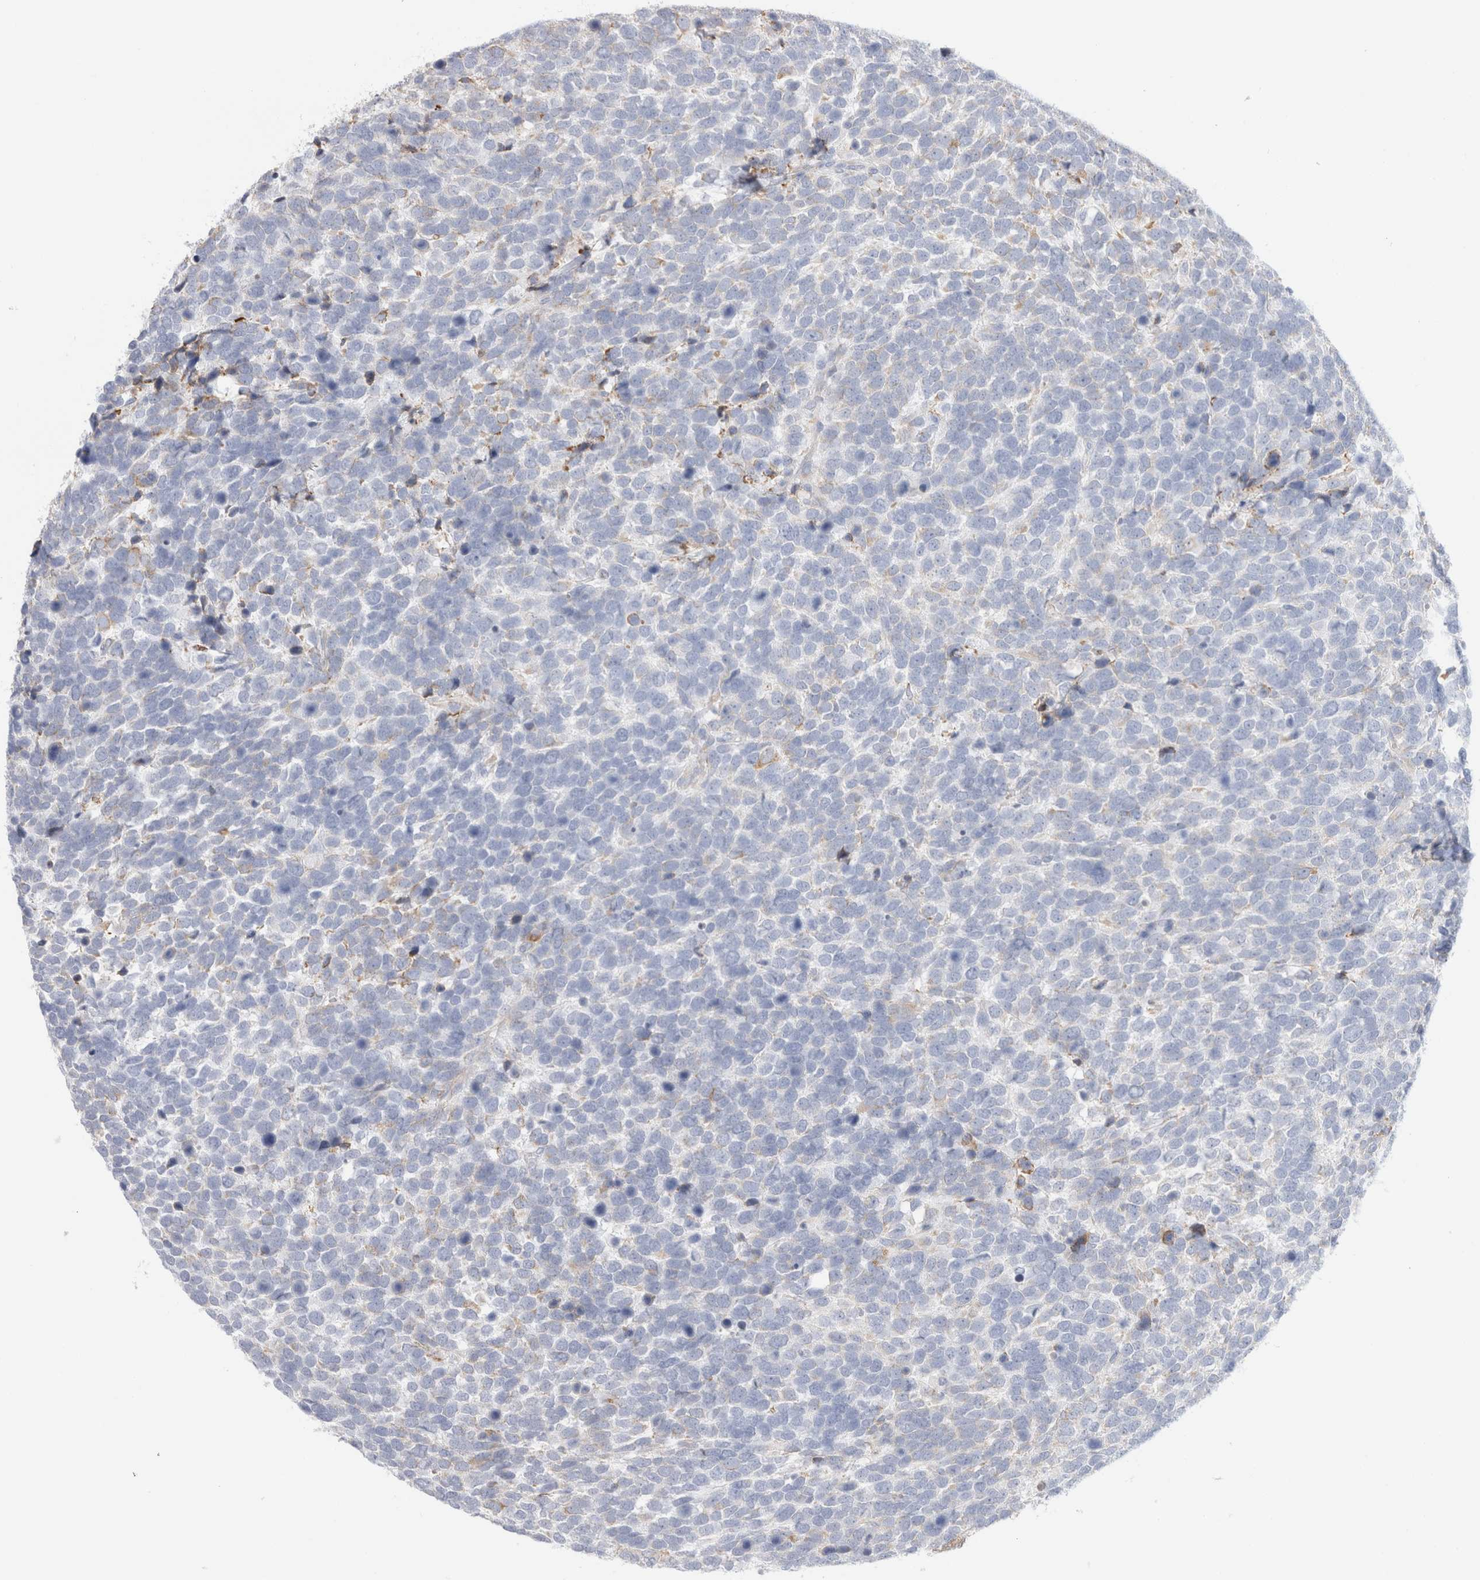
{"staining": {"intensity": "weak", "quantity": "<25%", "location": "cytoplasmic/membranous"}, "tissue": "urothelial cancer", "cell_type": "Tumor cells", "image_type": "cancer", "snomed": [{"axis": "morphology", "description": "Urothelial carcinoma, High grade"}, {"axis": "topography", "description": "Urinary bladder"}], "caption": "Urothelial cancer stained for a protein using IHC shows no expression tumor cells.", "gene": "CSK", "patient": {"sex": "female", "age": 82}}